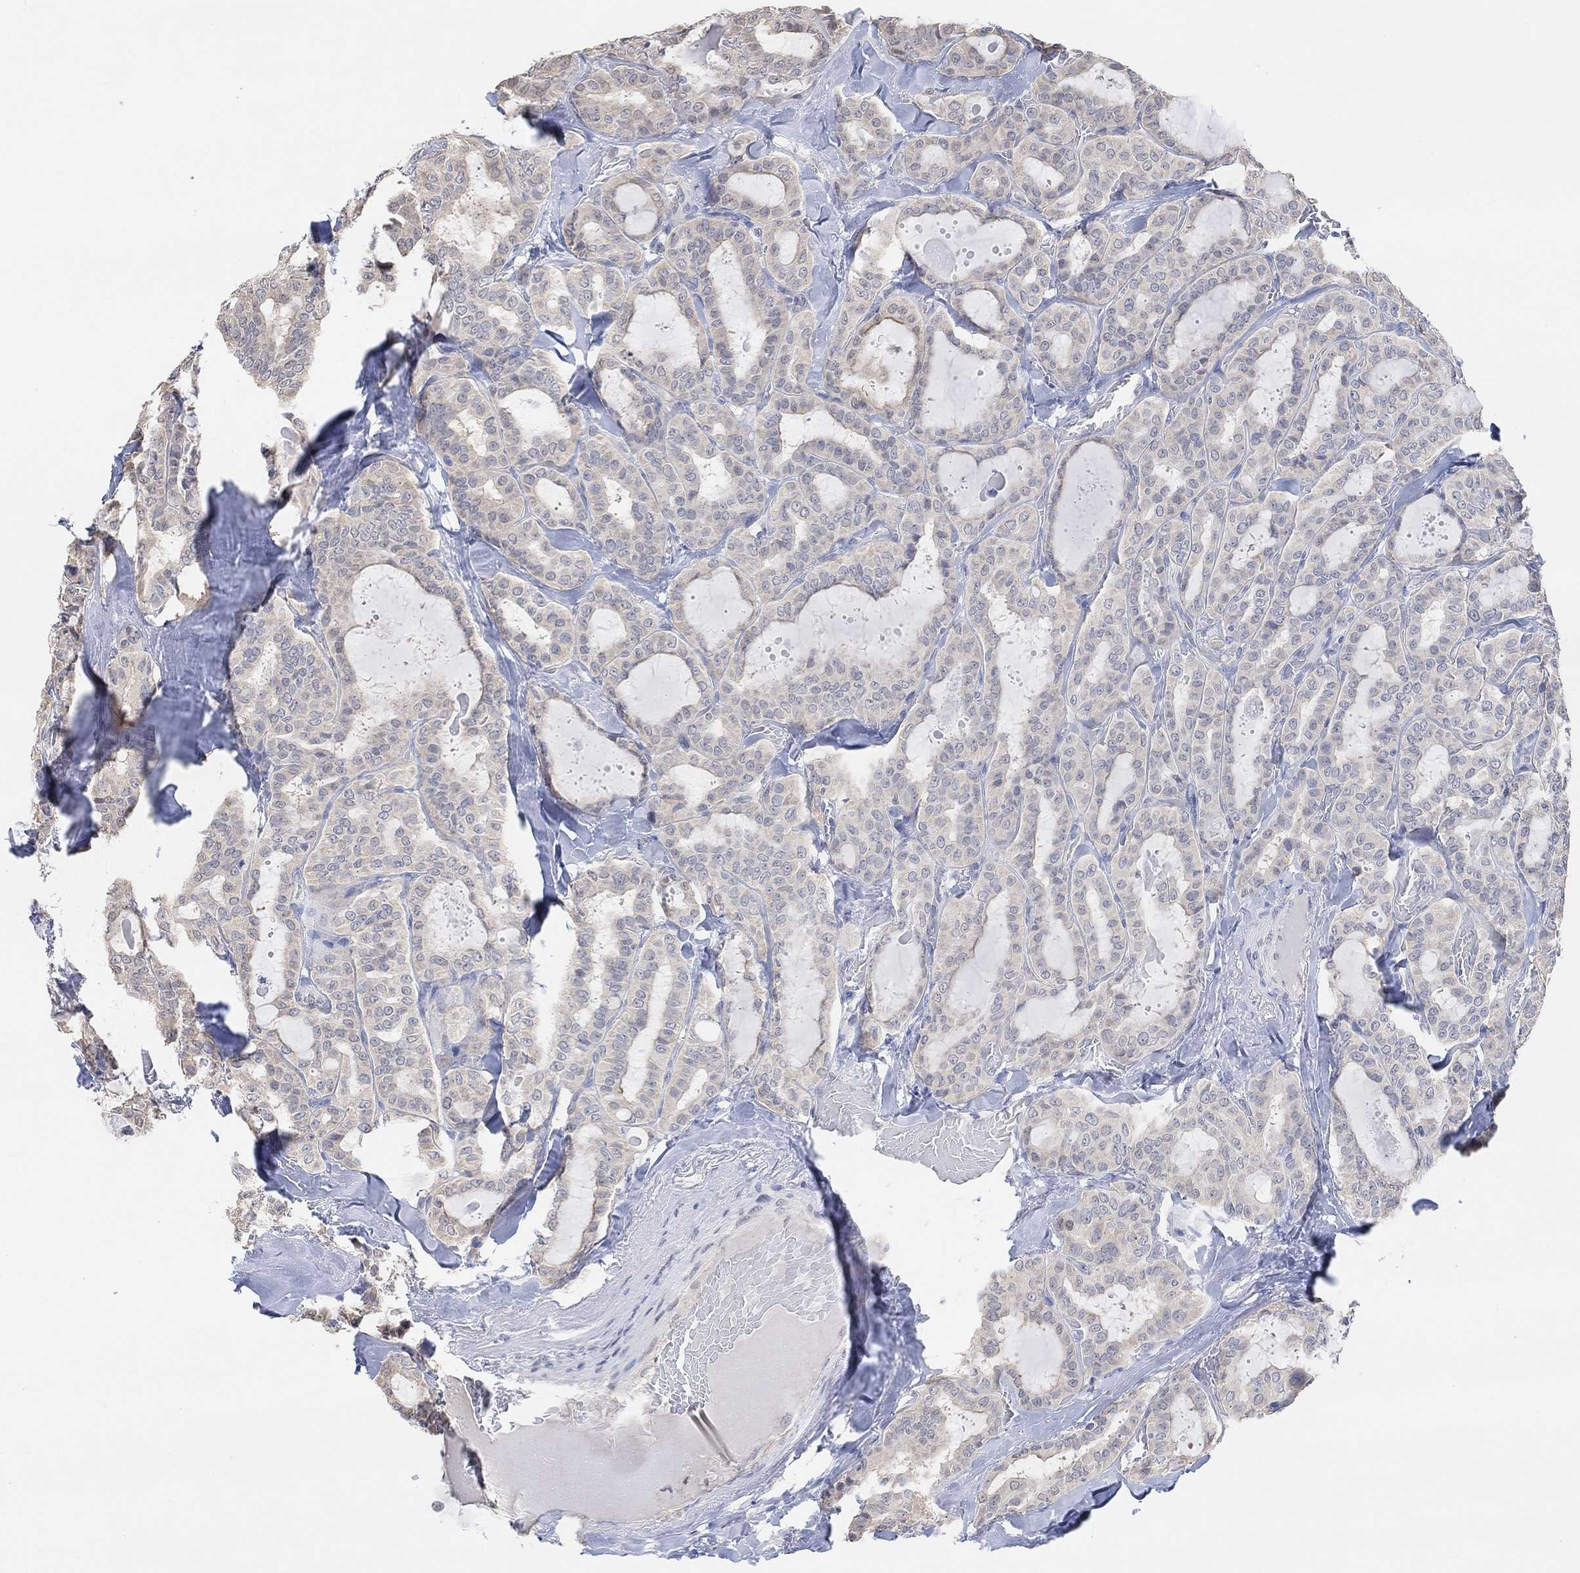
{"staining": {"intensity": "negative", "quantity": "none", "location": "none"}, "tissue": "thyroid cancer", "cell_type": "Tumor cells", "image_type": "cancer", "snomed": [{"axis": "morphology", "description": "Papillary adenocarcinoma, NOS"}, {"axis": "topography", "description": "Thyroid gland"}], "caption": "This is a photomicrograph of immunohistochemistry (IHC) staining of papillary adenocarcinoma (thyroid), which shows no expression in tumor cells.", "gene": "MUC1", "patient": {"sex": "female", "age": 39}}